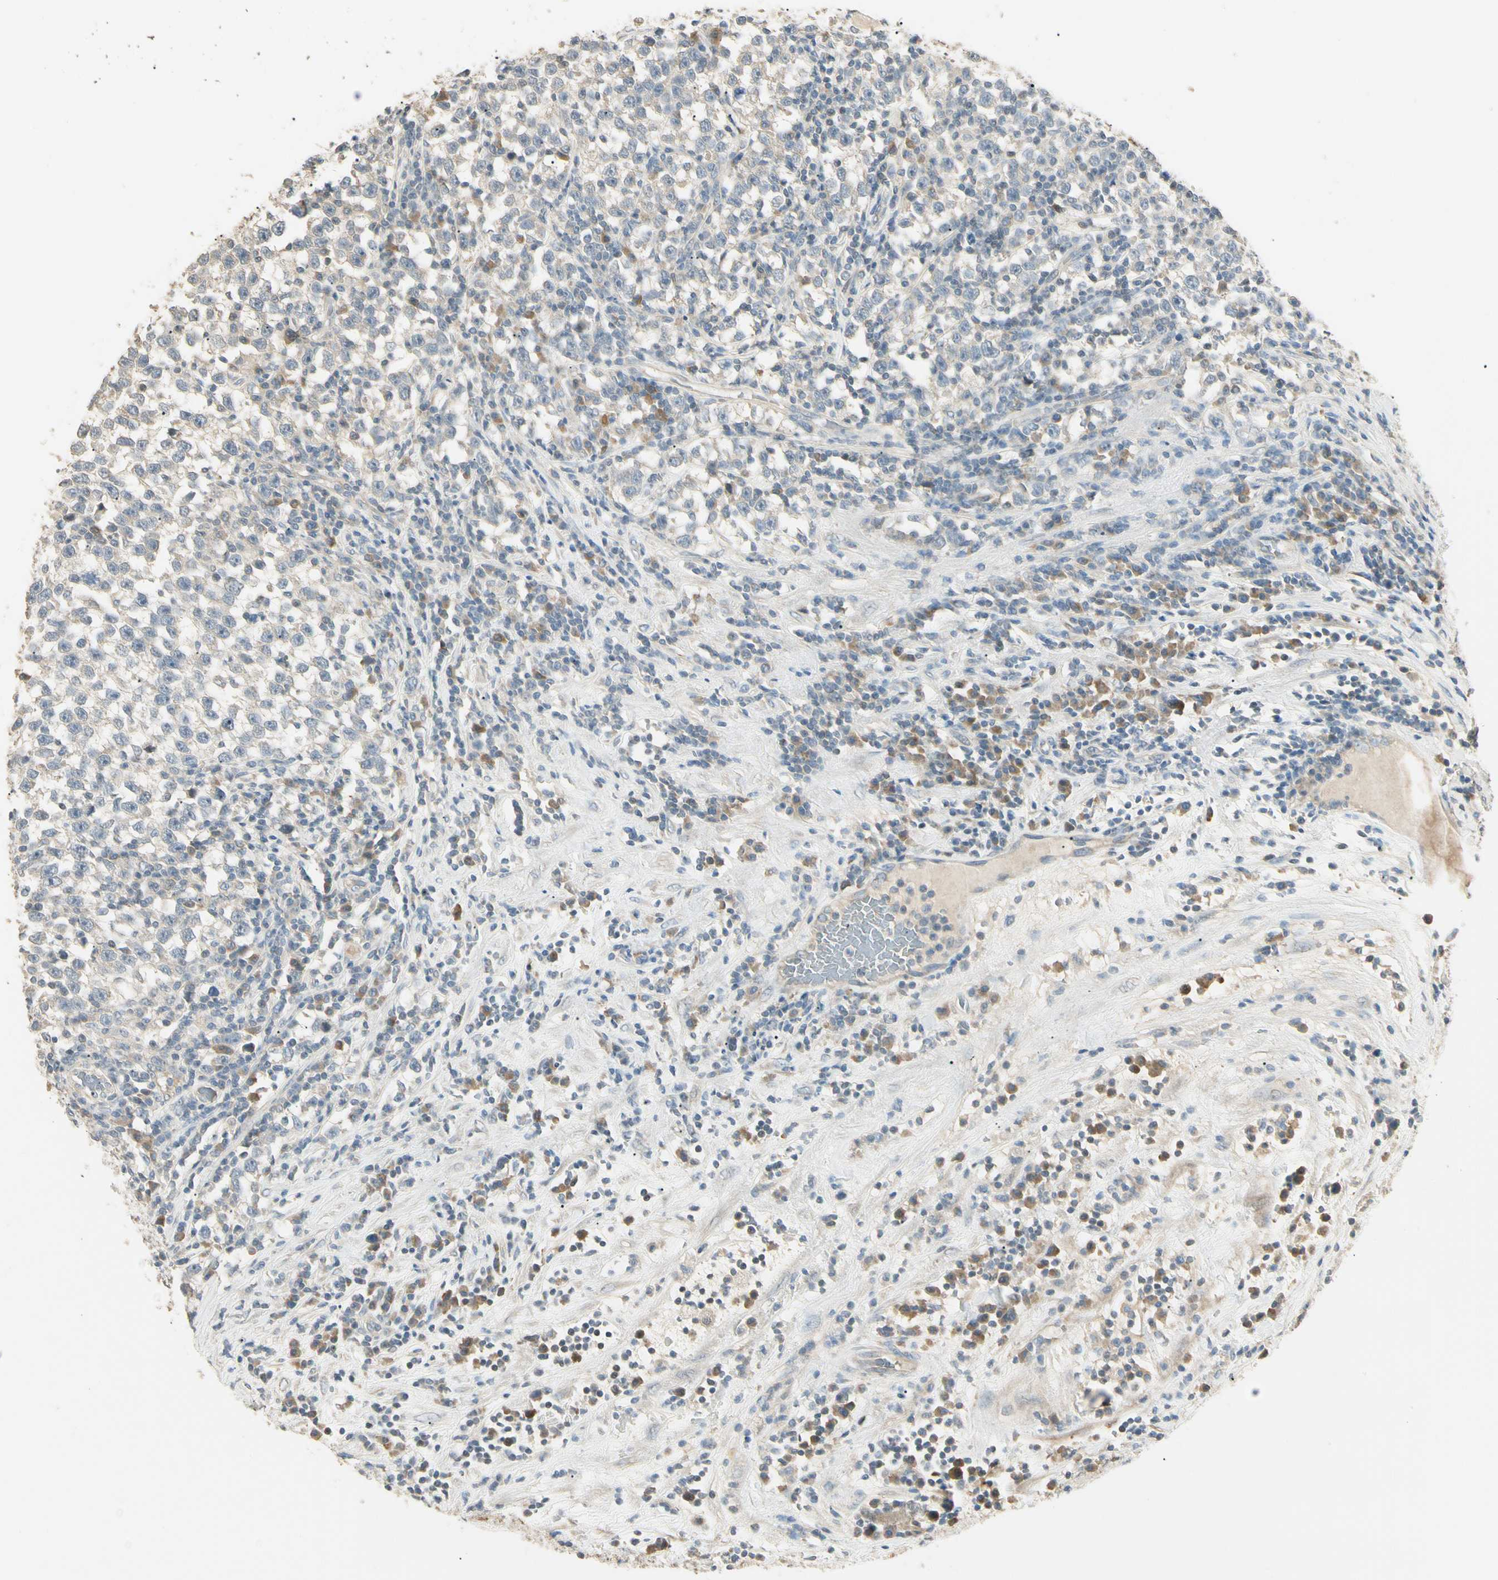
{"staining": {"intensity": "negative", "quantity": "none", "location": "none"}, "tissue": "testis cancer", "cell_type": "Tumor cells", "image_type": "cancer", "snomed": [{"axis": "morphology", "description": "Seminoma, NOS"}, {"axis": "topography", "description": "Testis"}], "caption": "There is no significant positivity in tumor cells of testis seminoma.", "gene": "GNE", "patient": {"sex": "male", "age": 43}}